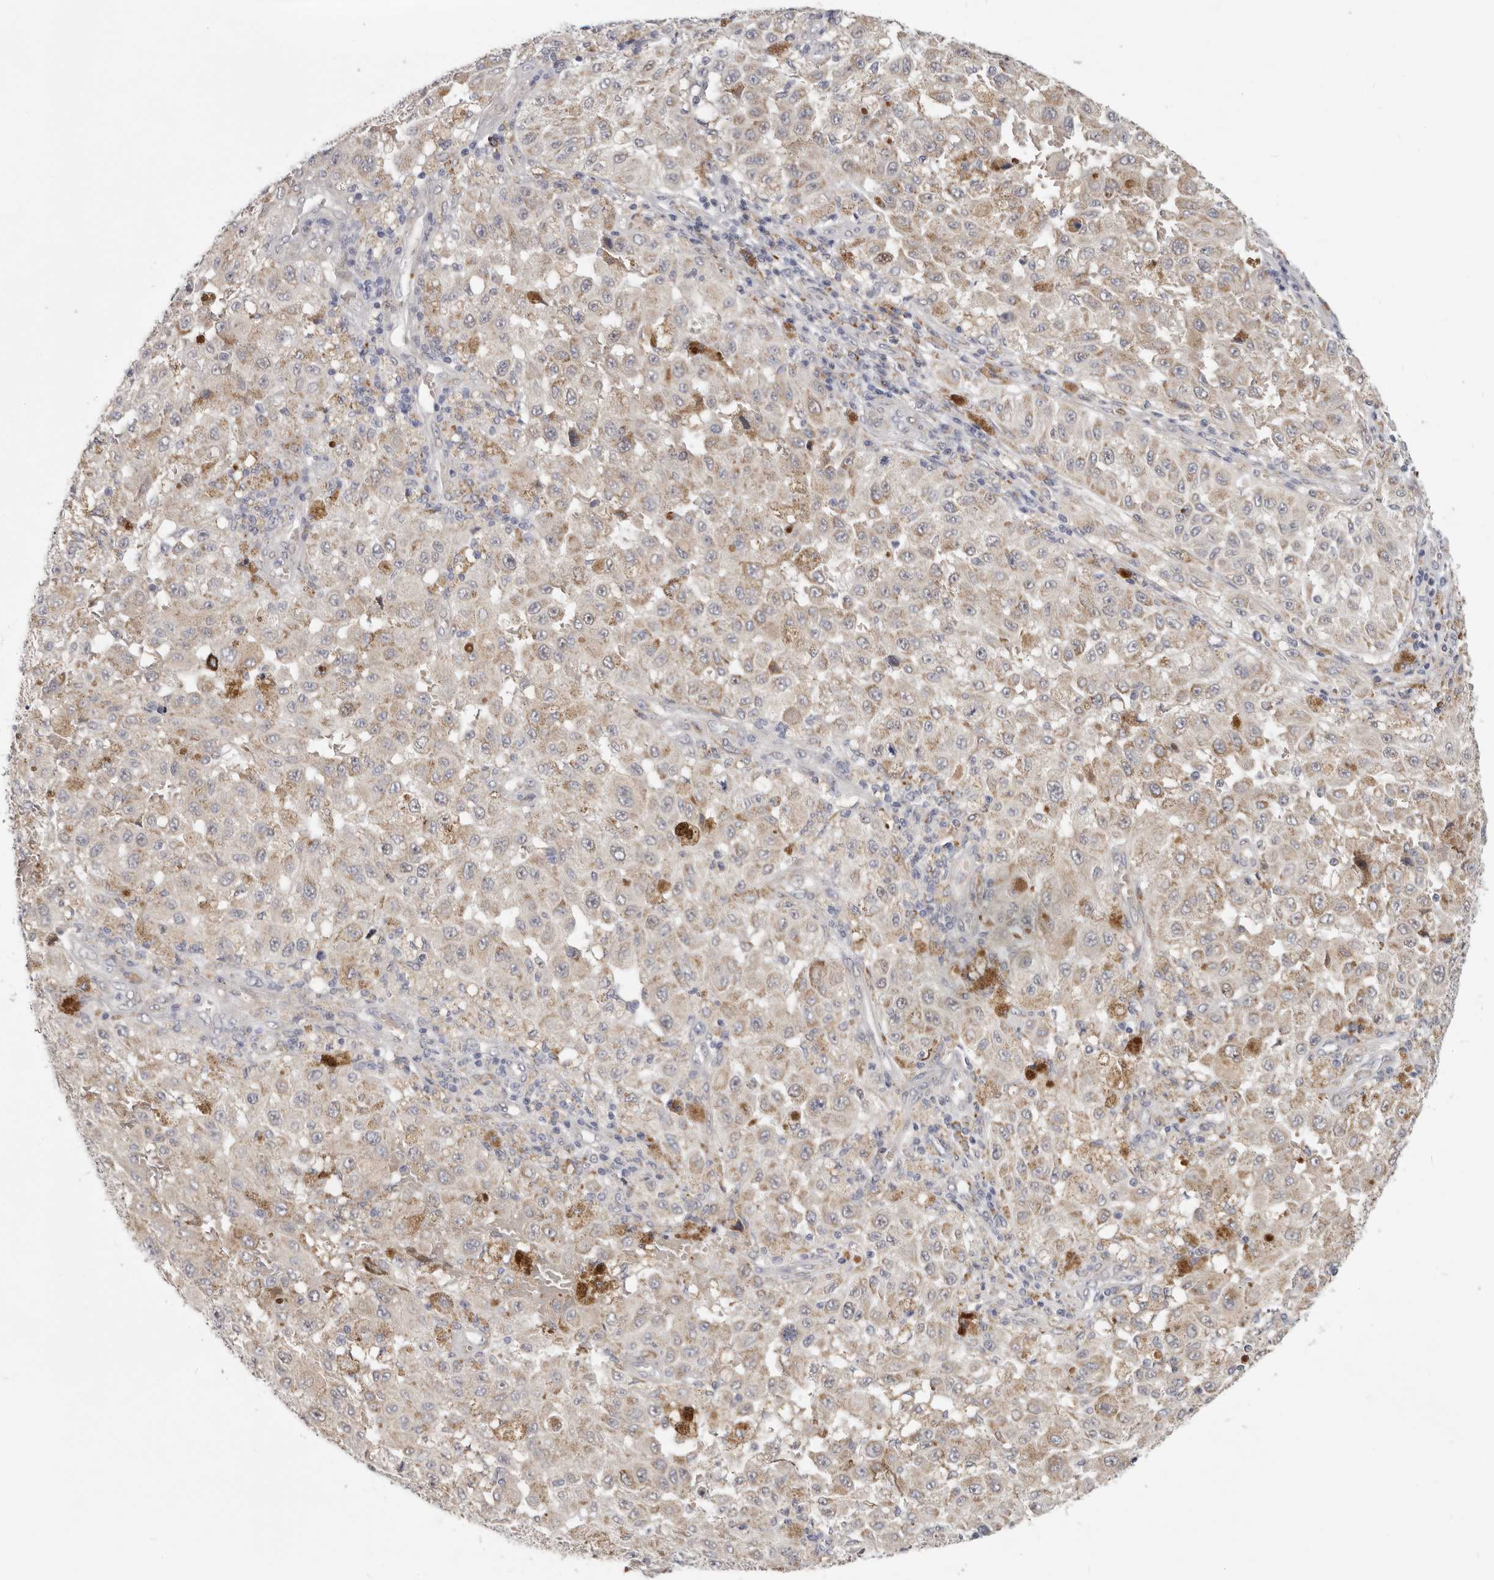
{"staining": {"intensity": "weak", "quantity": "25%-75%", "location": "cytoplasmic/membranous"}, "tissue": "melanoma", "cell_type": "Tumor cells", "image_type": "cancer", "snomed": [{"axis": "morphology", "description": "Malignant melanoma, NOS"}, {"axis": "topography", "description": "Skin"}], "caption": "Protein expression by immunohistochemistry (IHC) demonstrates weak cytoplasmic/membranous expression in about 25%-75% of tumor cells in malignant melanoma.", "gene": "IL32", "patient": {"sex": "female", "age": 64}}